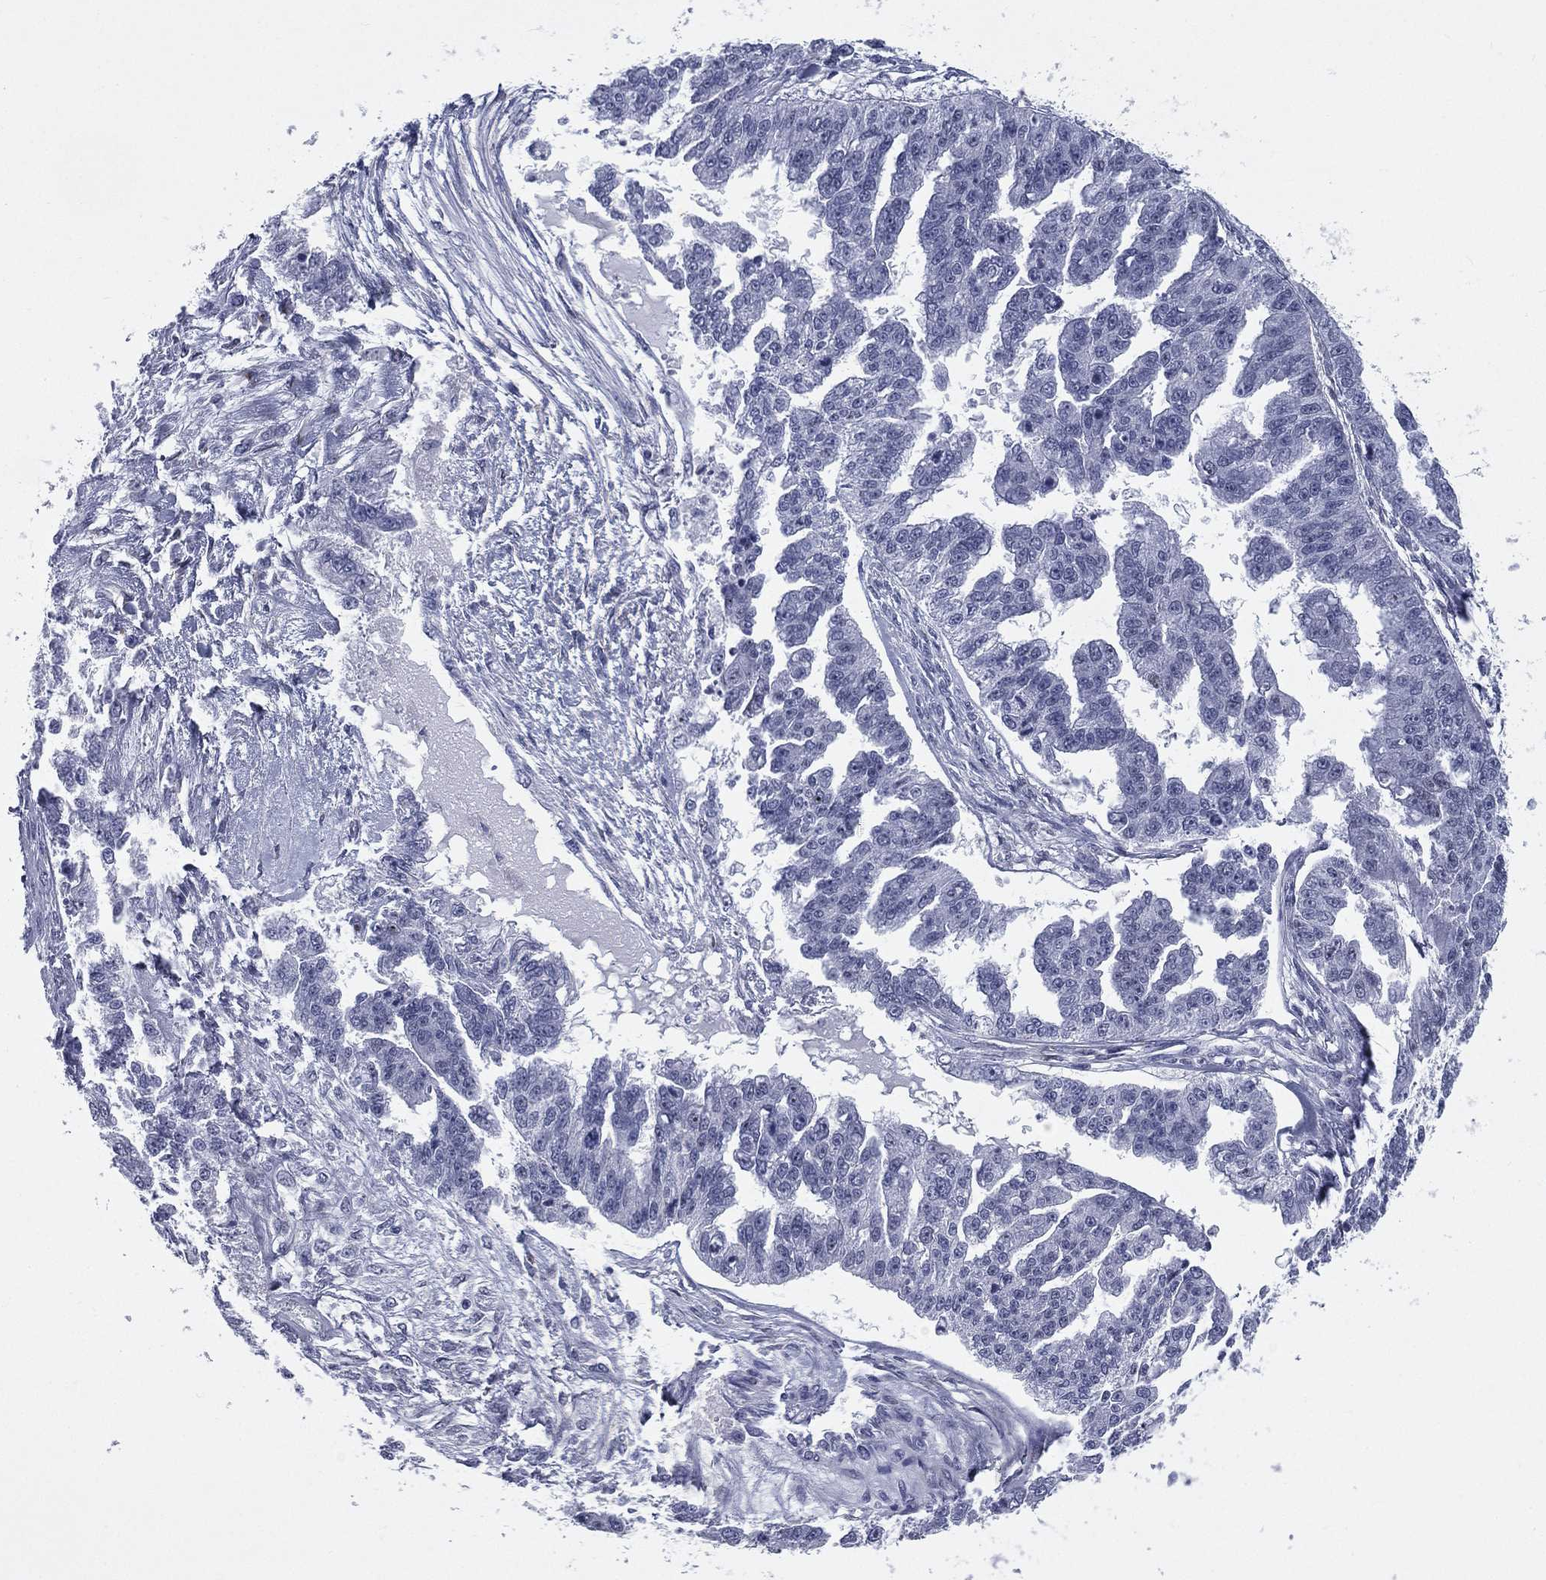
{"staining": {"intensity": "negative", "quantity": "none", "location": "none"}, "tissue": "ovarian cancer", "cell_type": "Tumor cells", "image_type": "cancer", "snomed": [{"axis": "morphology", "description": "Cystadenocarcinoma, serous, NOS"}, {"axis": "topography", "description": "Ovary"}], "caption": "Ovarian cancer was stained to show a protein in brown. There is no significant expression in tumor cells.", "gene": "HLA-DOA", "patient": {"sex": "female", "age": 58}}